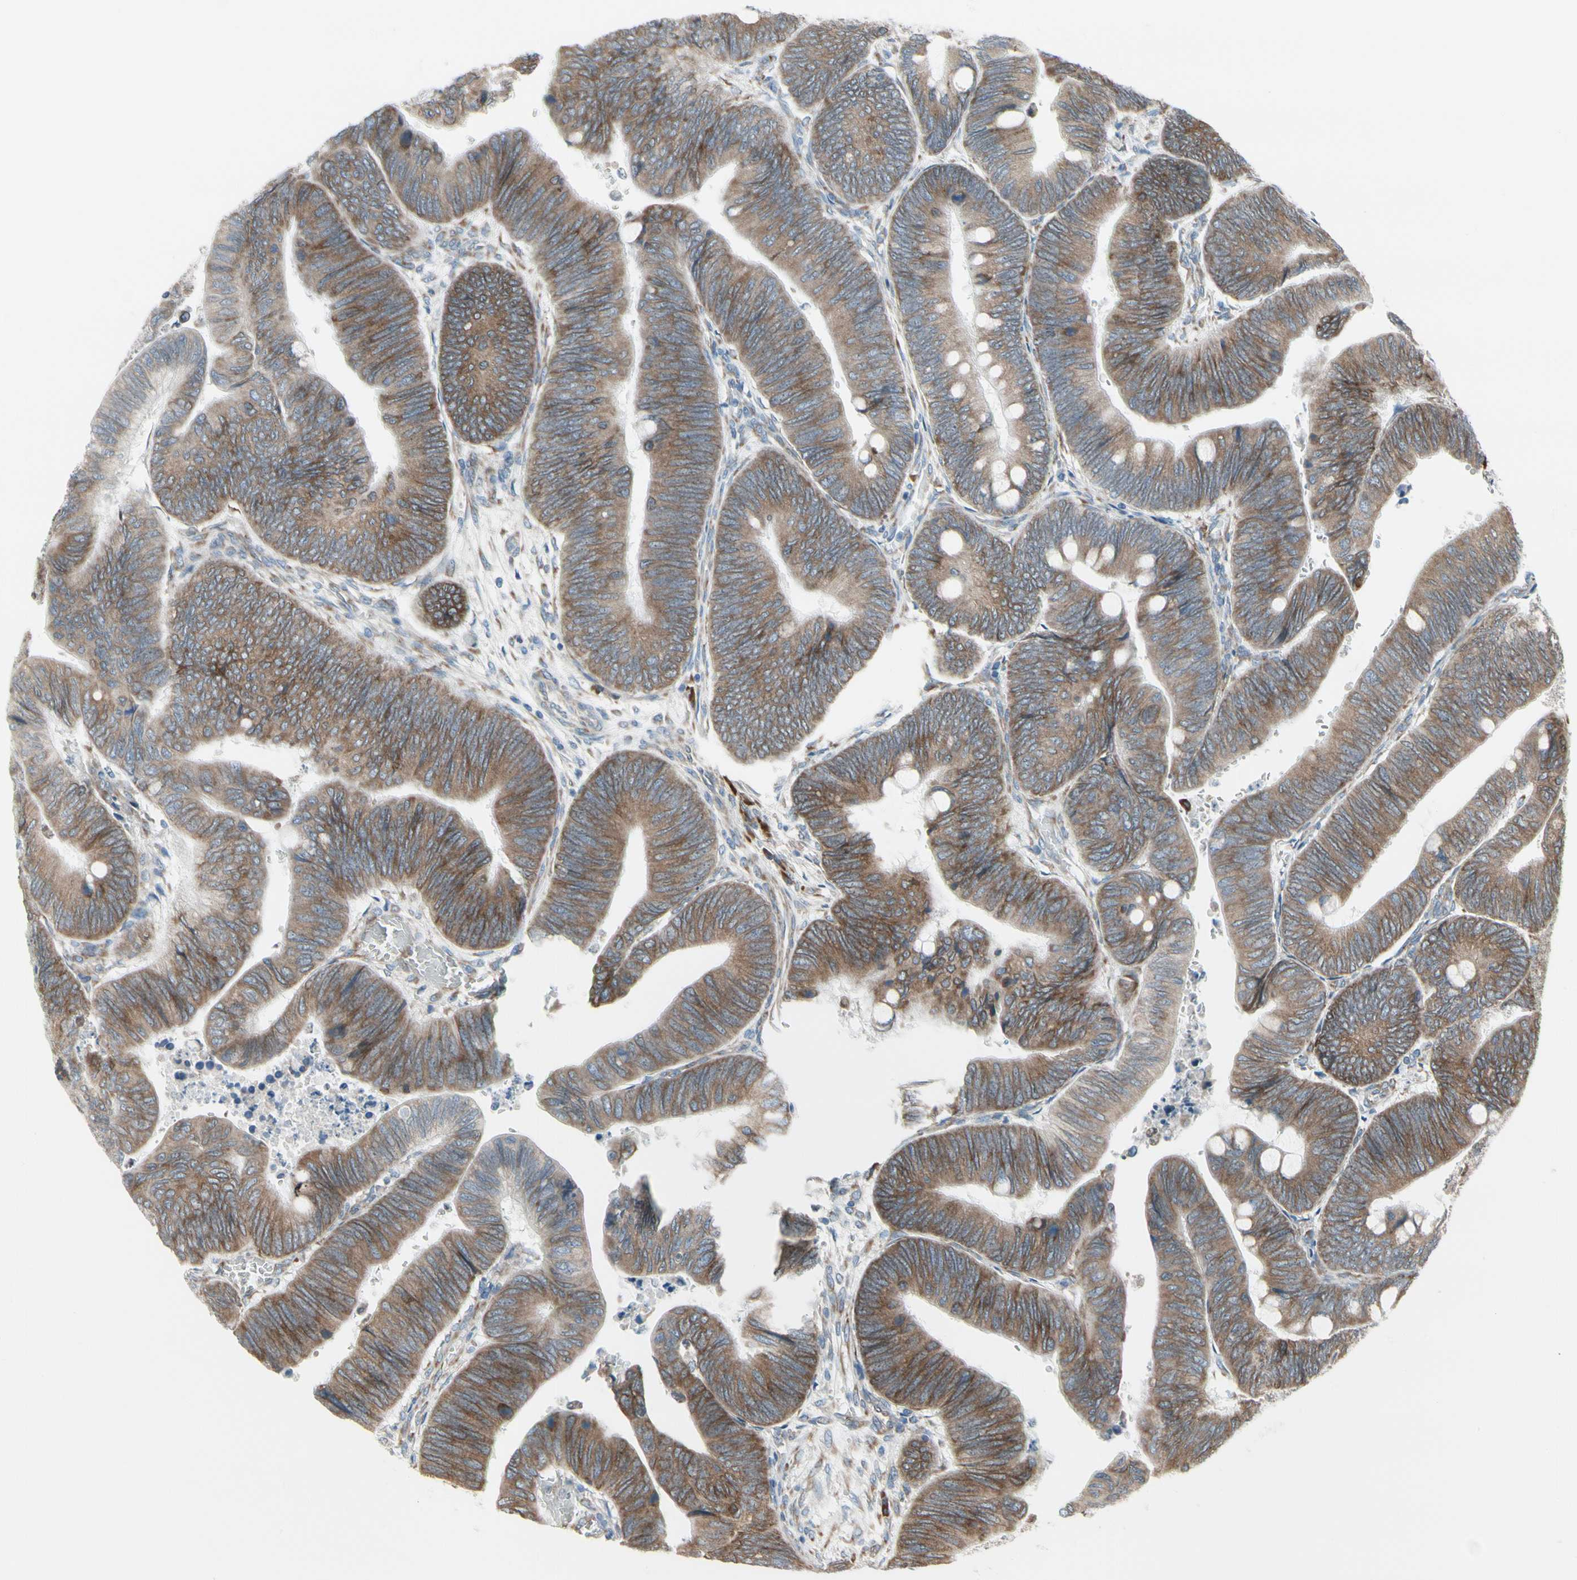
{"staining": {"intensity": "moderate", "quantity": ">75%", "location": "cytoplasmic/membranous"}, "tissue": "colorectal cancer", "cell_type": "Tumor cells", "image_type": "cancer", "snomed": [{"axis": "morphology", "description": "Normal tissue, NOS"}, {"axis": "morphology", "description": "Adenocarcinoma, NOS"}, {"axis": "topography", "description": "Rectum"}, {"axis": "topography", "description": "Peripheral nerve tissue"}], "caption": "Brown immunohistochemical staining in colorectal cancer (adenocarcinoma) reveals moderate cytoplasmic/membranous expression in approximately >75% of tumor cells. Immunohistochemistry stains the protein of interest in brown and the nuclei are stained blue.", "gene": "FNDC3A", "patient": {"sex": "male", "age": 92}}